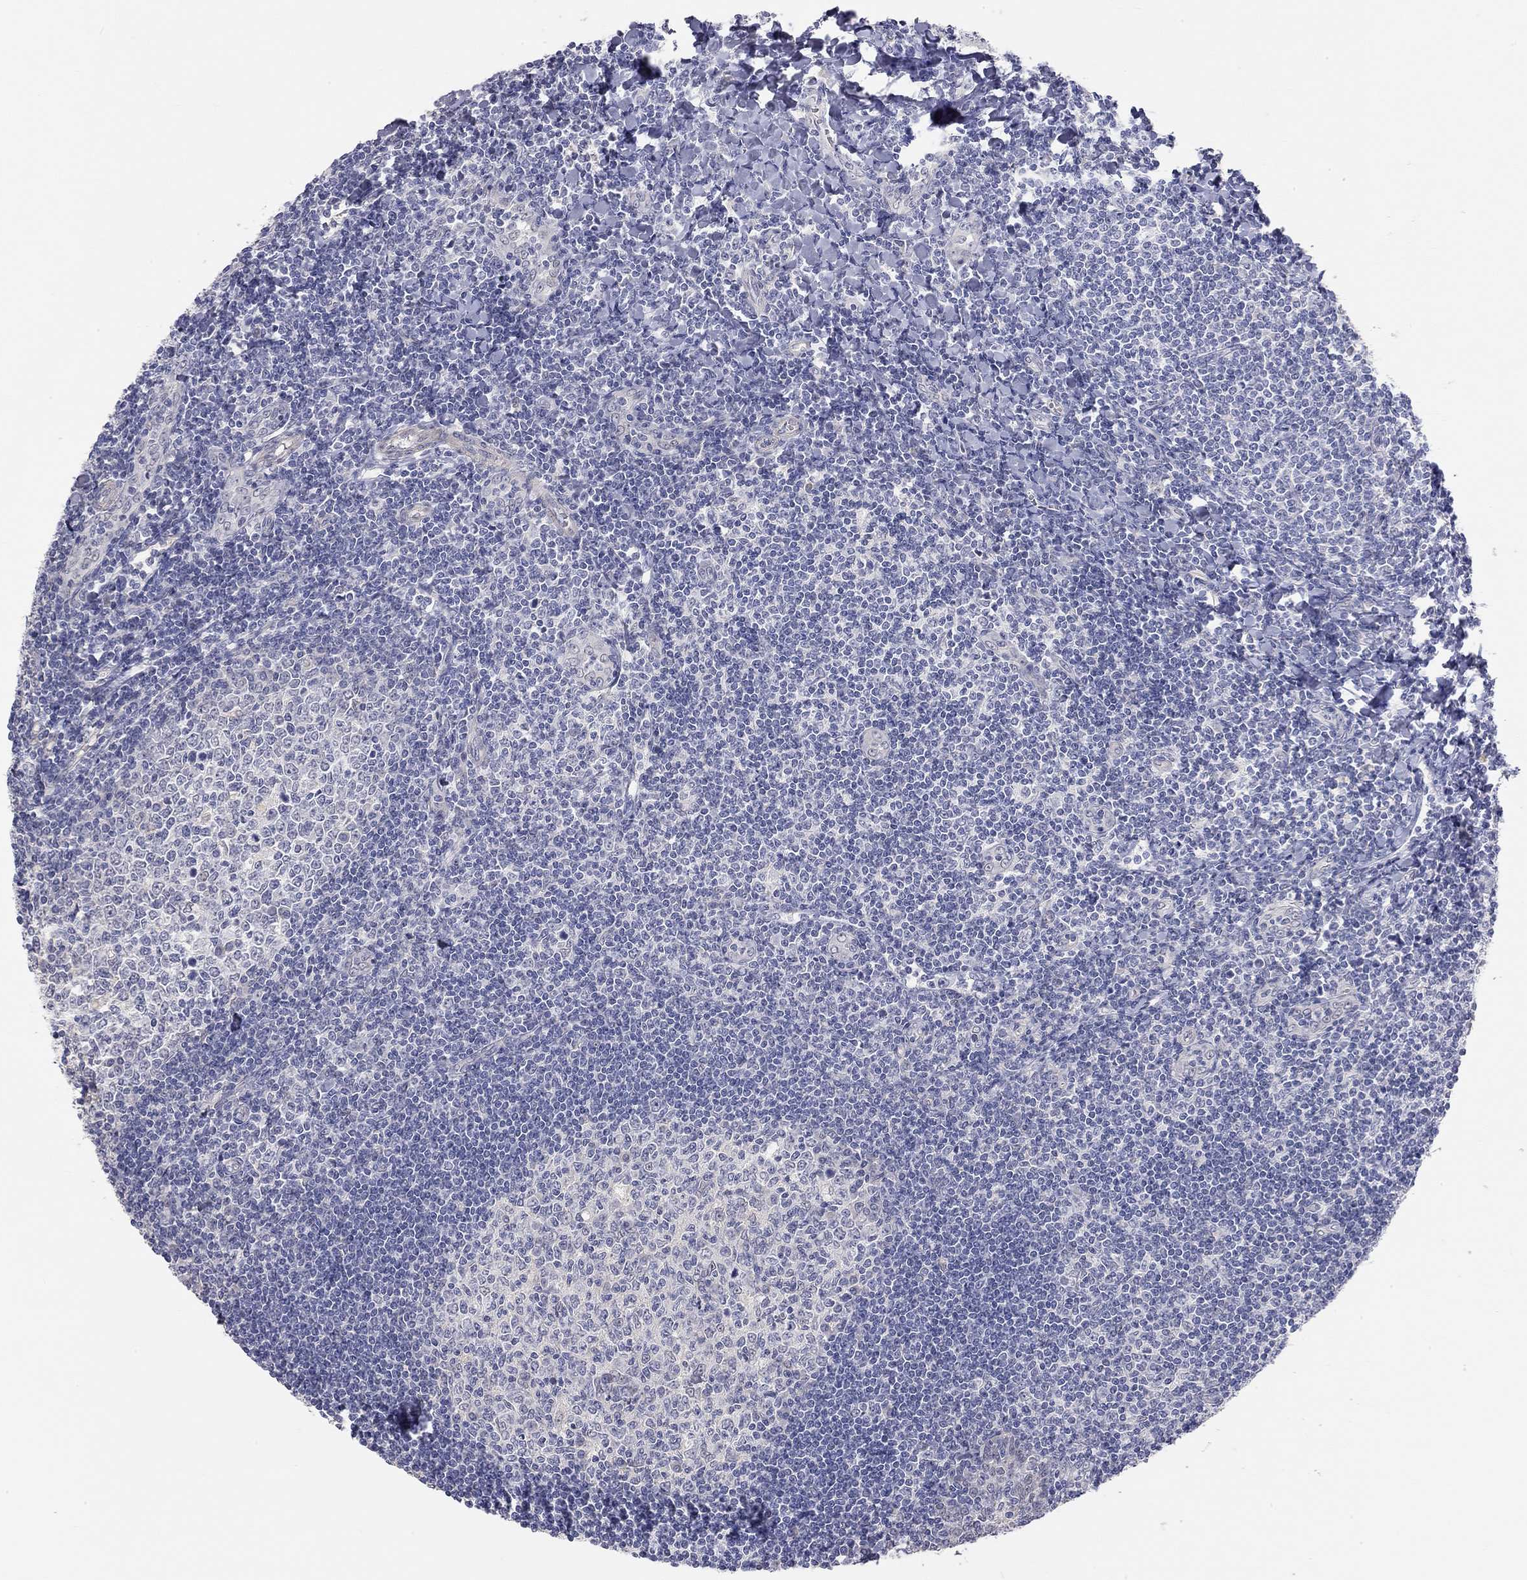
{"staining": {"intensity": "negative", "quantity": "none", "location": "none"}, "tissue": "tonsil", "cell_type": "Germinal center cells", "image_type": "normal", "snomed": [{"axis": "morphology", "description": "Normal tissue, NOS"}, {"axis": "topography", "description": "Tonsil"}], "caption": "An immunohistochemistry (IHC) micrograph of normal tonsil is shown. There is no staining in germinal center cells of tonsil. (Immunohistochemistry, brightfield microscopy, high magnification).", "gene": "PAPSS2", "patient": {"sex": "female", "age": 12}}